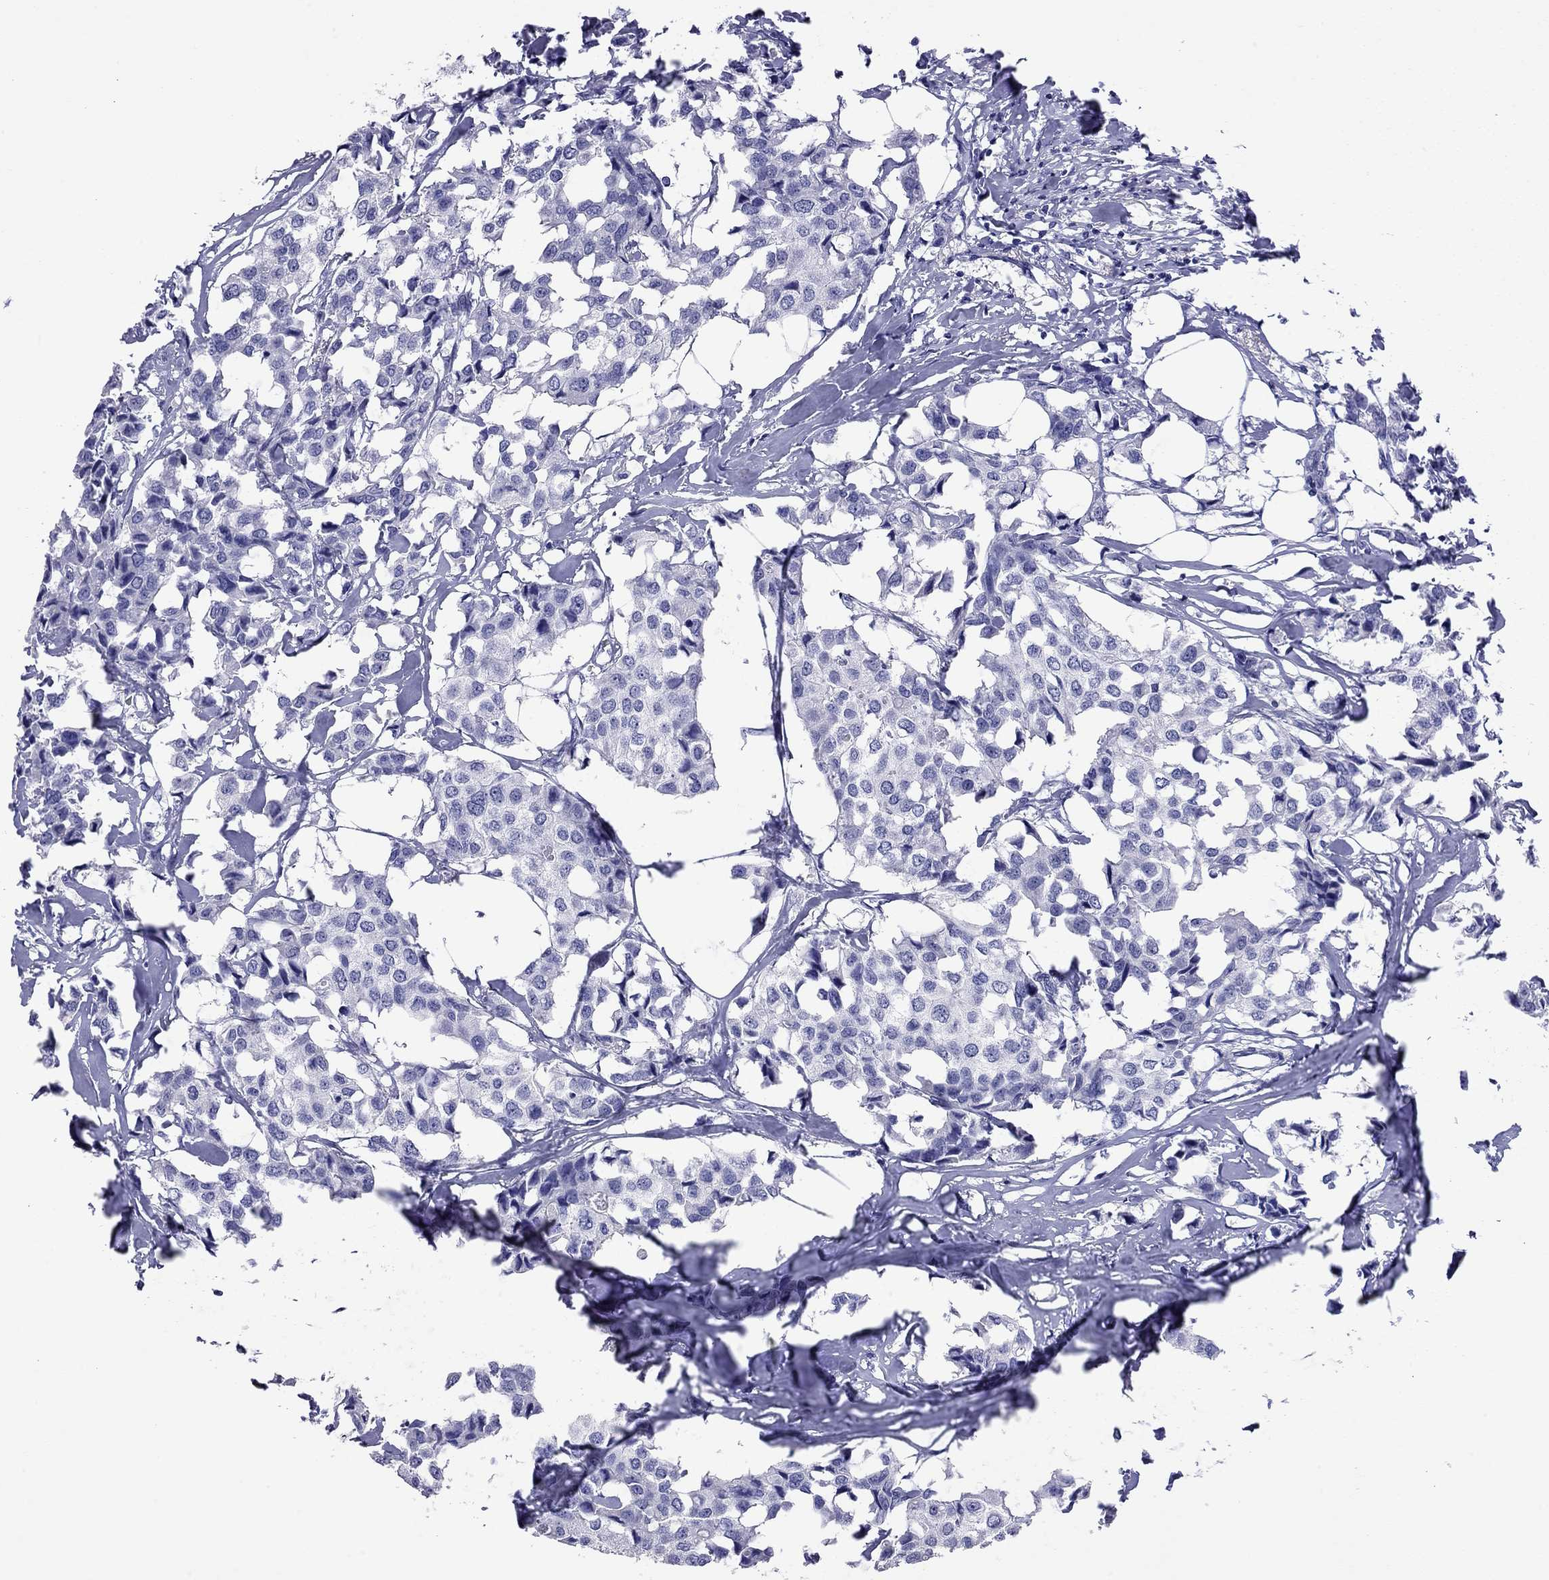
{"staining": {"intensity": "negative", "quantity": "none", "location": "none"}, "tissue": "breast cancer", "cell_type": "Tumor cells", "image_type": "cancer", "snomed": [{"axis": "morphology", "description": "Duct carcinoma"}, {"axis": "topography", "description": "Breast"}], "caption": "An IHC micrograph of breast intraductal carcinoma is shown. There is no staining in tumor cells of breast intraductal carcinoma.", "gene": "KIAA2012", "patient": {"sex": "female", "age": 80}}